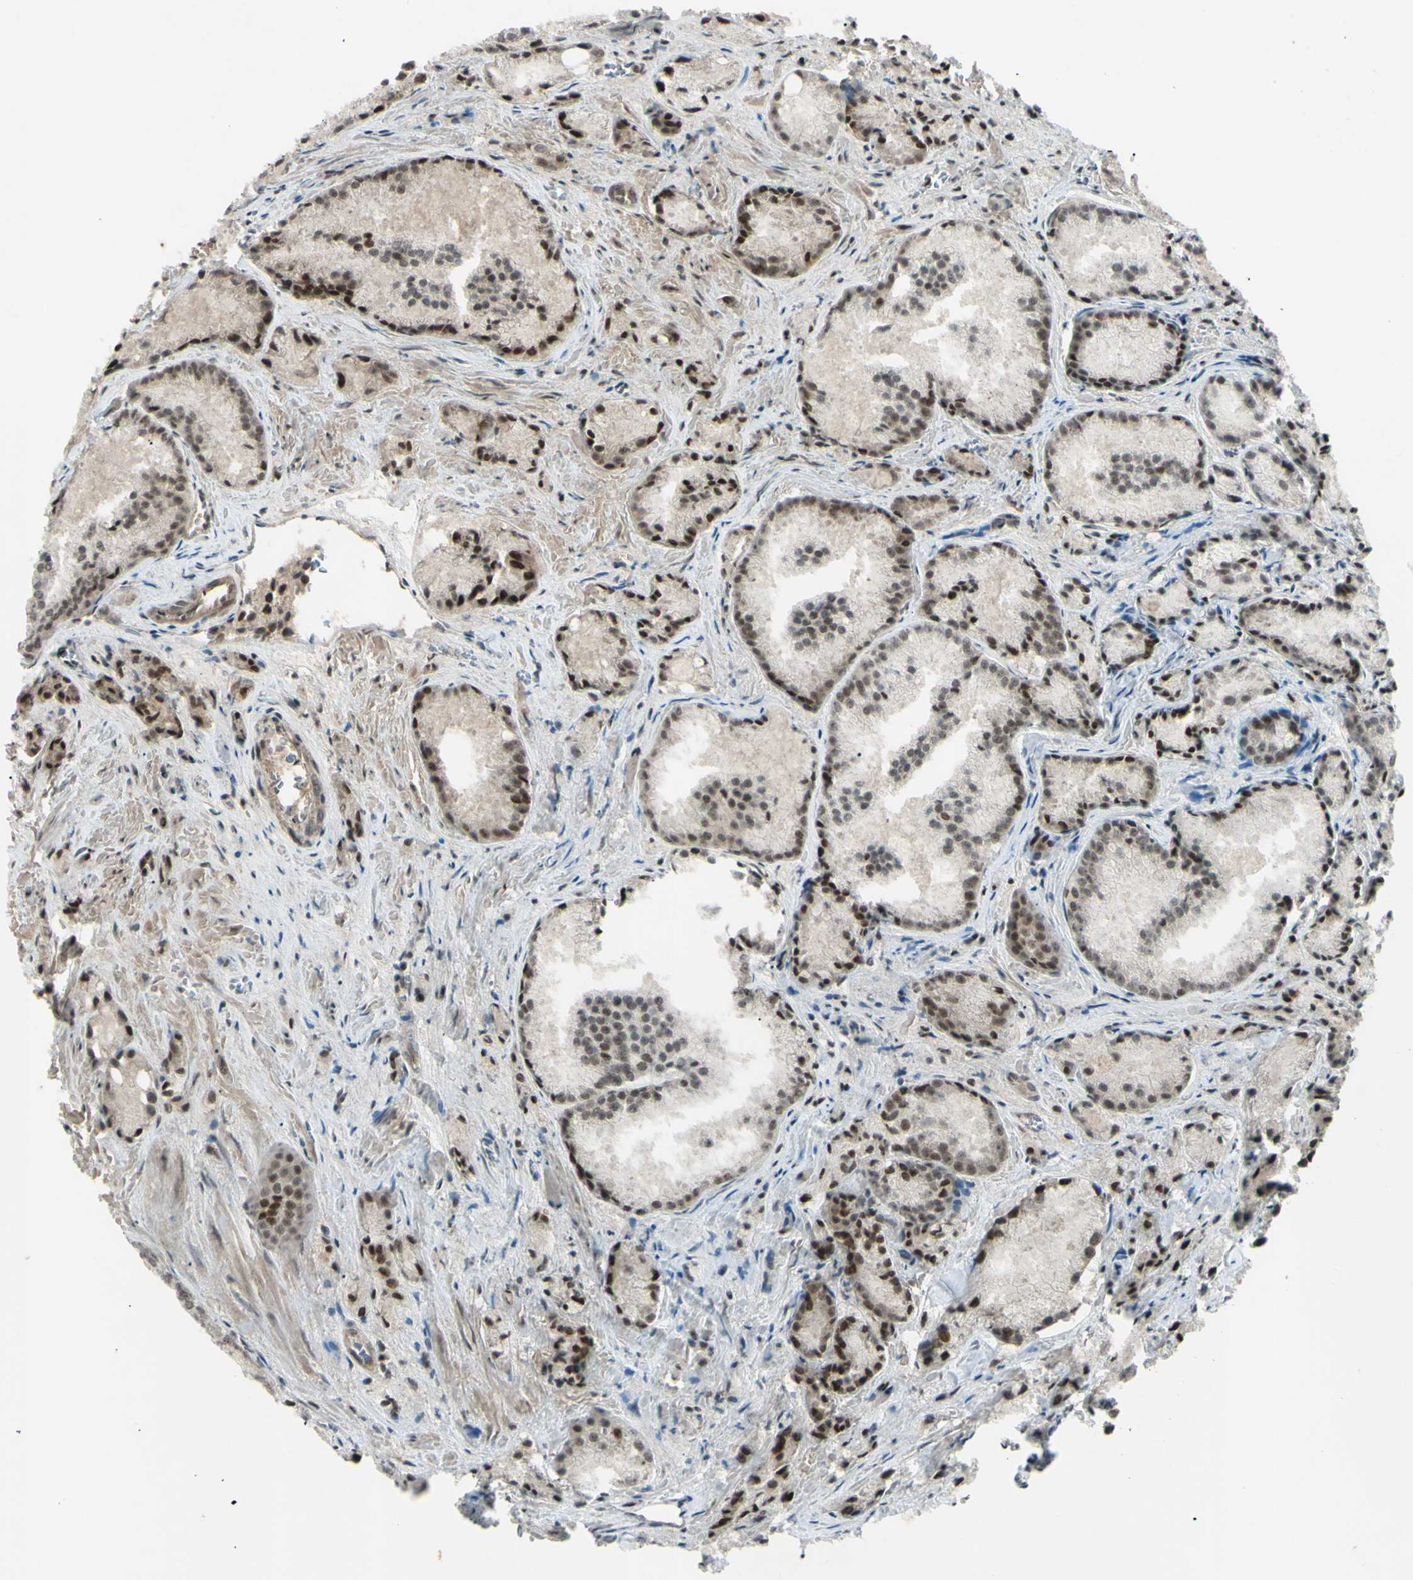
{"staining": {"intensity": "strong", "quantity": ">75%", "location": "nuclear"}, "tissue": "prostate cancer", "cell_type": "Tumor cells", "image_type": "cancer", "snomed": [{"axis": "morphology", "description": "Adenocarcinoma, Low grade"}, {"axis": "topography", "description": "Prostate"}], "caption": "A brown stain labels strong nuclear expression of a protein in prostate cancer (low-grade adenocarcinoma) tumor cells.", "gene": "SNW1", "patient": {"sex": "male", "age": 64}}